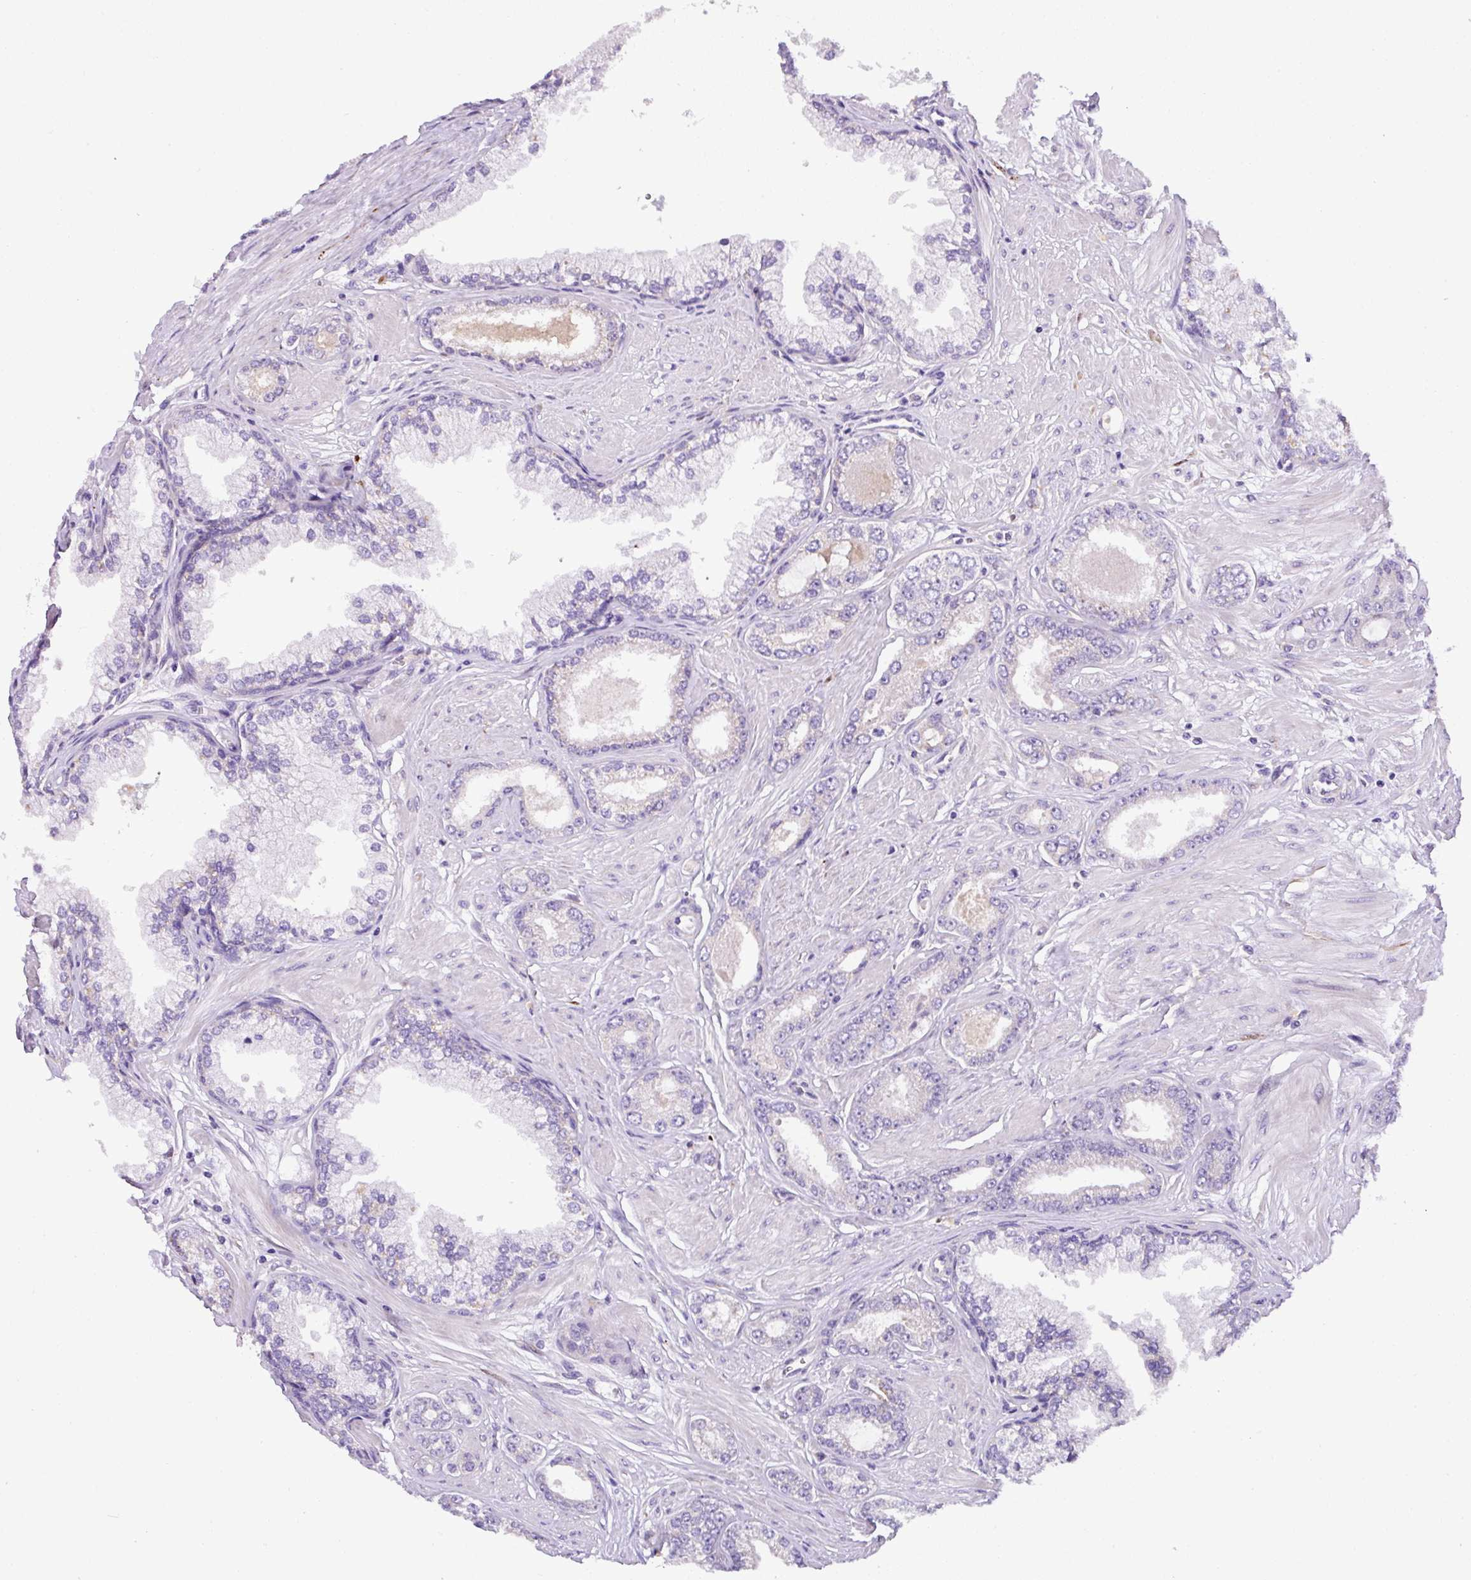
{"staining": {"intensity": "negative", "quantity": "none", "location": "none"}, "tissue": "prostate cancer", "cell_type": "Tumor cells", "image_type": "cancer", "snomed": [{"axis": "morphology", "description": "Adenocarcinoma, Low grade"}, {"axis": "topography", "description": "Prostate"}], "caption": "This is a histopathology image of IHC staining of prostate low-grade adenocarcinoma, which shows no staining in tumor cells.", "gene": "ANXA2R", "patient": {"sex": "male", "age": 60}}